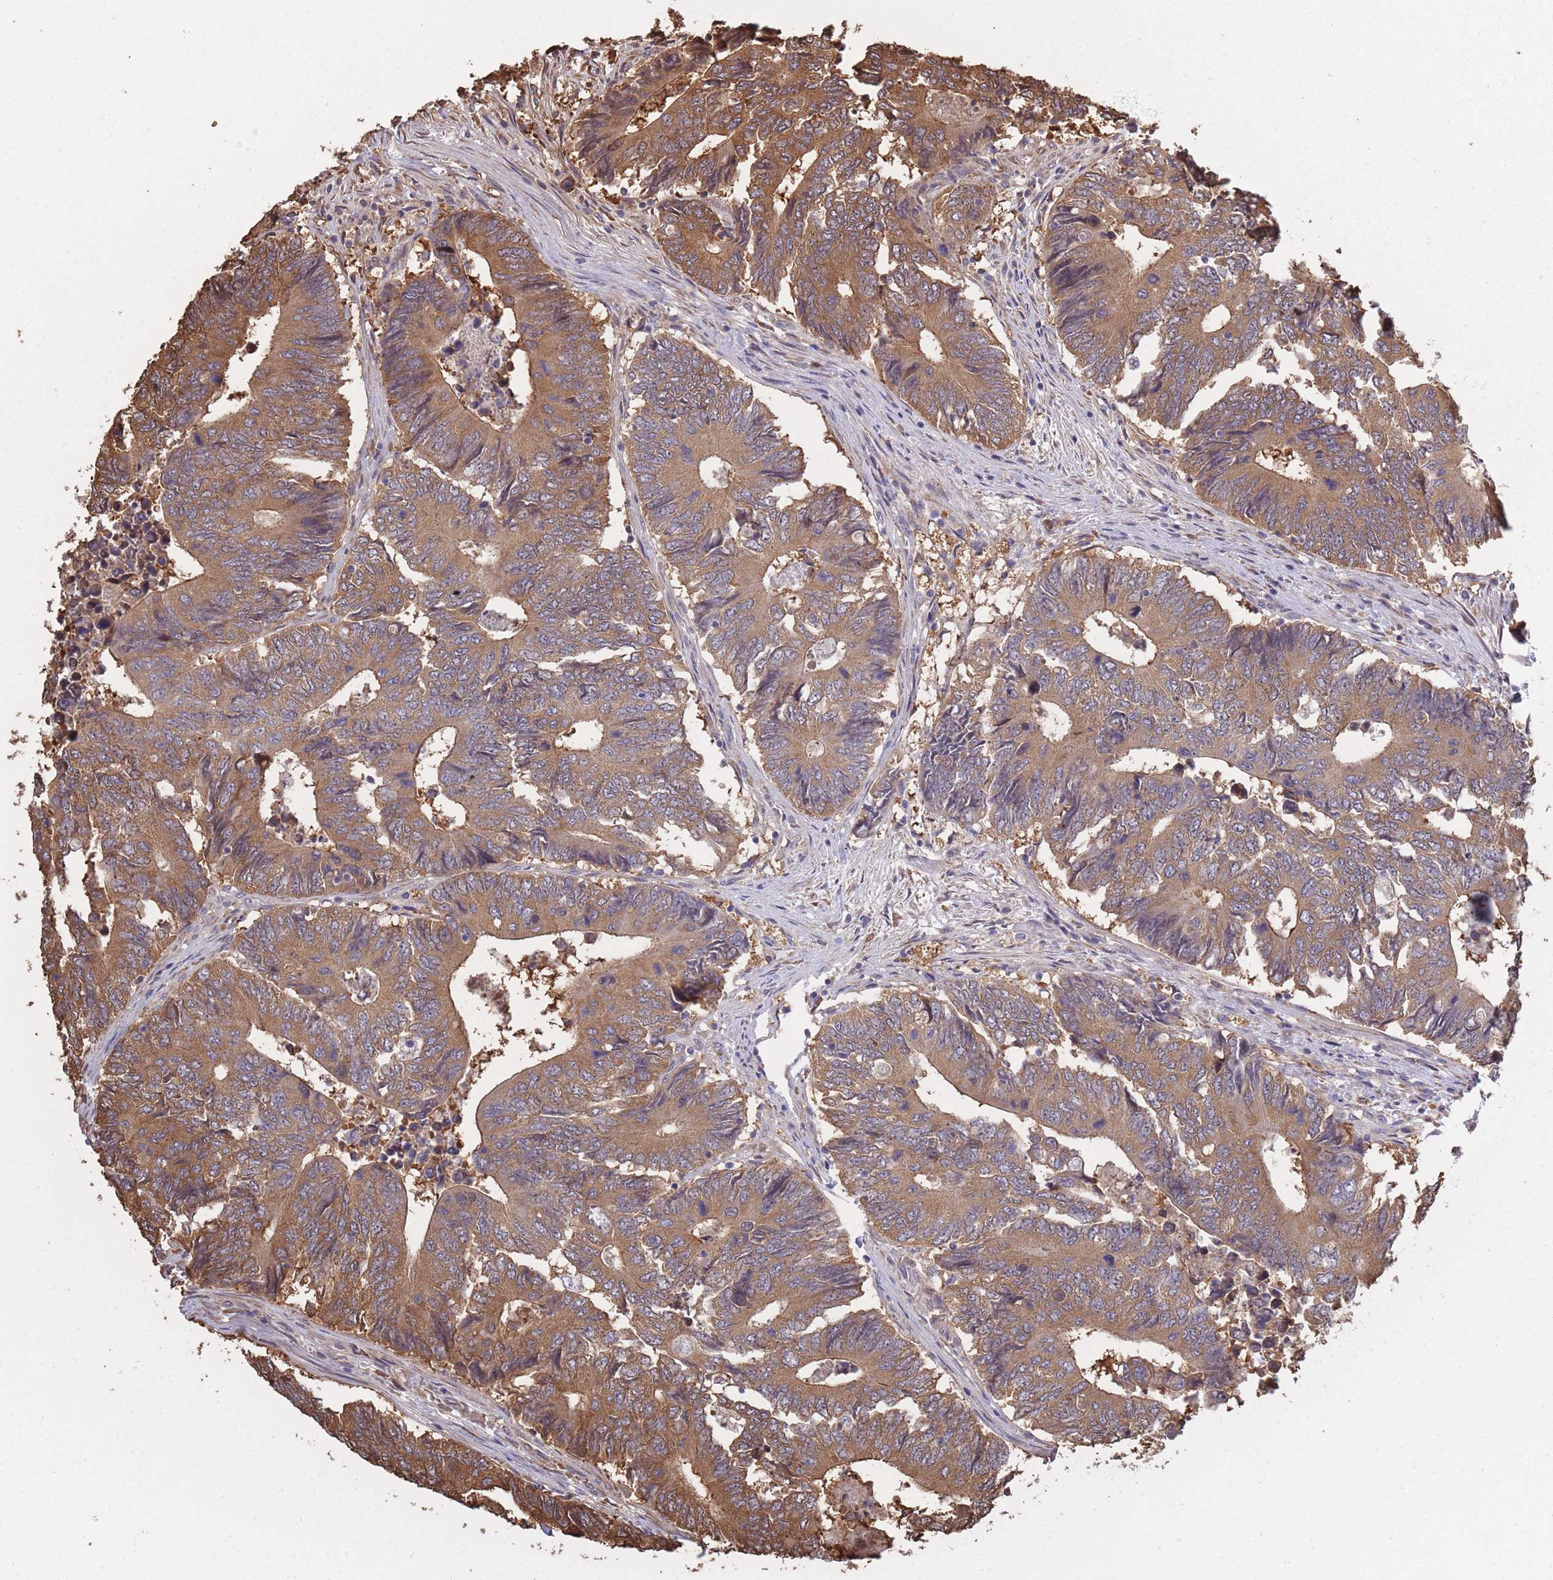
{"staining": {"intensity": "moderate", "quantity": ">75%", "location": "cytoplasmic/membranous"}, "tissue": "colorectal cancer", "cell_type": "Tumor cells", "image_type": "cancer", "snomed": [{"axis": "morphology", "description": "Adenocarcinoma, NOS"}, {"axis": "topography", "description": "Colon"}], "caption": "Colorectal cancer tissue shows moderate cytoplasmic/membranous expression in about >75% of tumor cells, visualized by immunohistochemistry. Nuclei are stained in blue.", "gene": "ARL13B", "patient": {"sex": "male", "age": 87}}